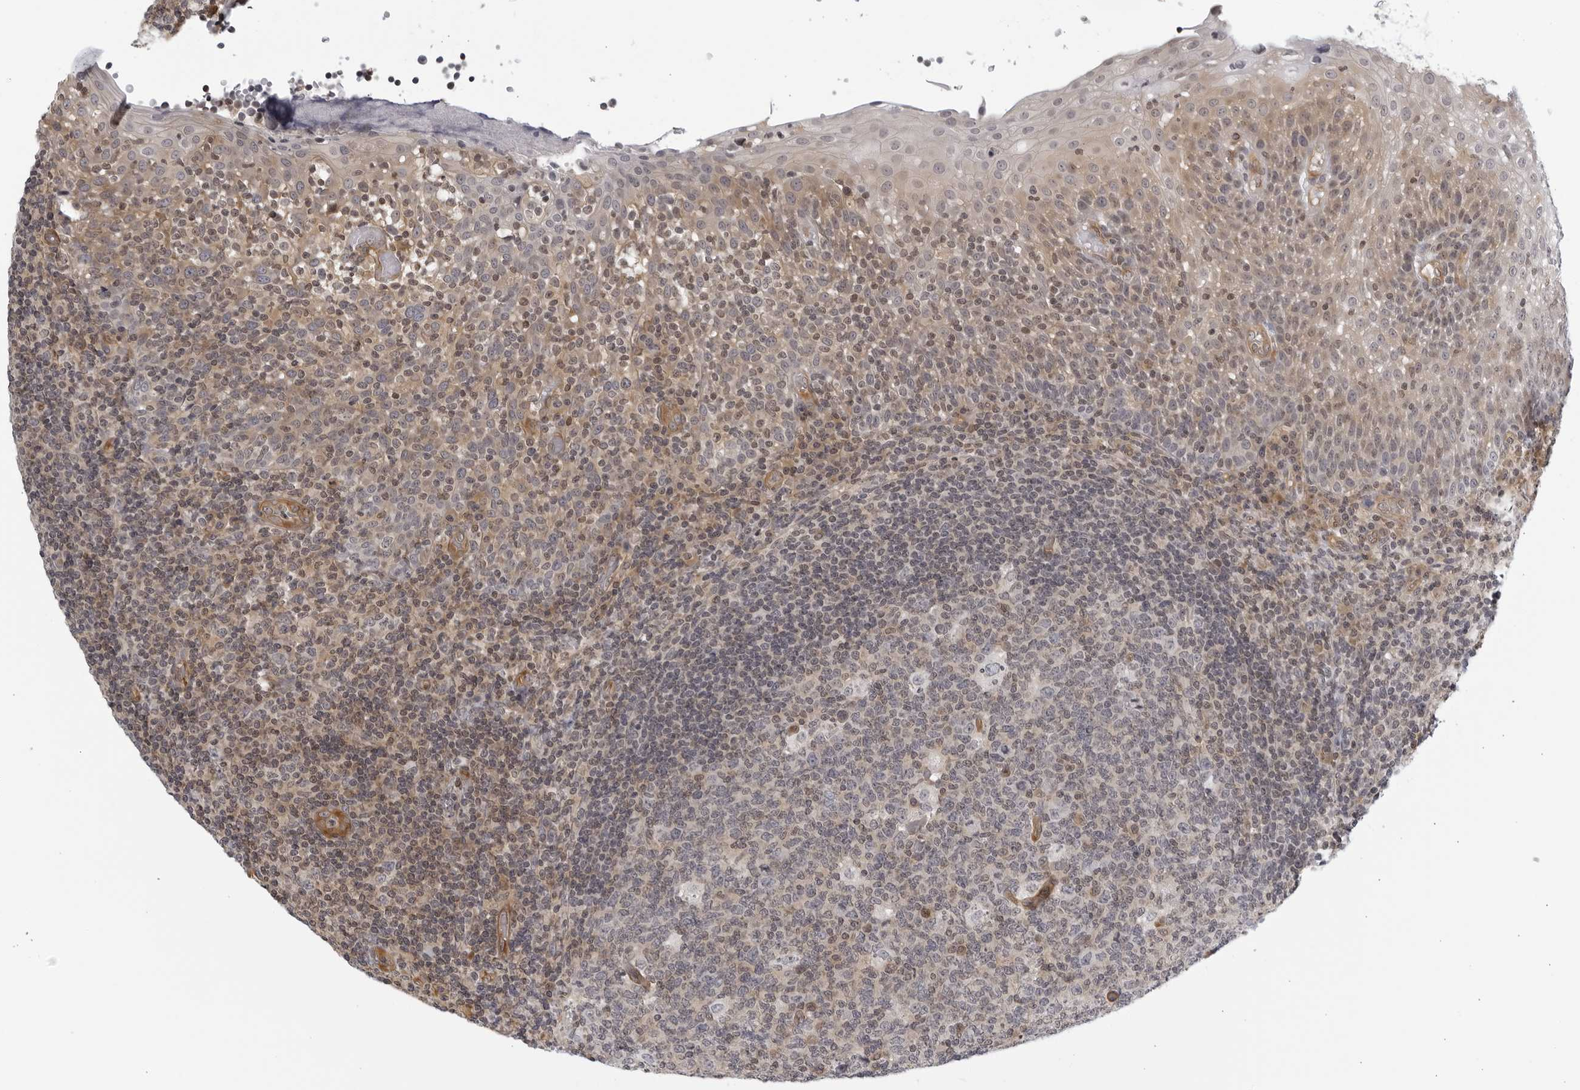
{"staining": {"intensity": "weak", "quantity": "<25%", "location": "cytoplasmic/membranous"}, "tissue": "tonsil", "cell_type": "Germinal center cells", "image_type": "normal", "snomed": [{"axis": "morphology", "description": "Normal tissue, NOS"}, {"axis": "topography", "description": "Tonsil"}], "caption": "A high-resolution histopathology image shows immunohistochemistry staining of normal tonsil, which demonstrates no significant staining in germinal center cells. The staining was performed using DAB (3,3'-diaminobenzidine) to visualize the protein expression in brown, while the nuclei were stained in blue with hematoxylin (Magnification: 20x).", "gene": "SERTAD4", "patient": {"sex": "female", "age": 19}}